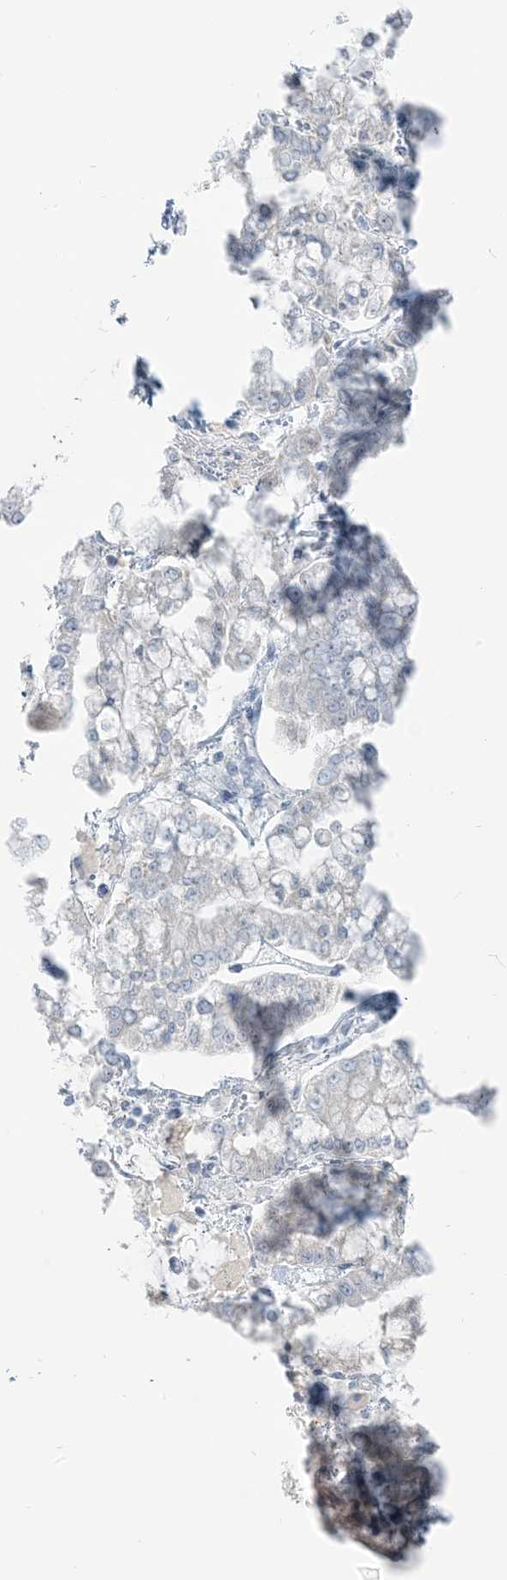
{"staining": {"intensity": "negative", "quantity": "none", "location": "none"}, "tissue": "stomach cancer", "cell_type": "Tumor cells", "image_type": "cancer", "snomed": [{"axis": "morphology", "description": "Normal tissue, NOS"}, {"axis": "morphology", "description": "Adenocarcinoma, NOS"}, {"axis": "topography", "description": "Stomach, upper"}, {"axis": "topography", "description": "Stomach"}], "caption": "Micrograph shows no significant protein expression in tumor cells of stomach adenocarcinoma.", "gene": "SCML1", "patient": {"sex": "male", "age": 76}}